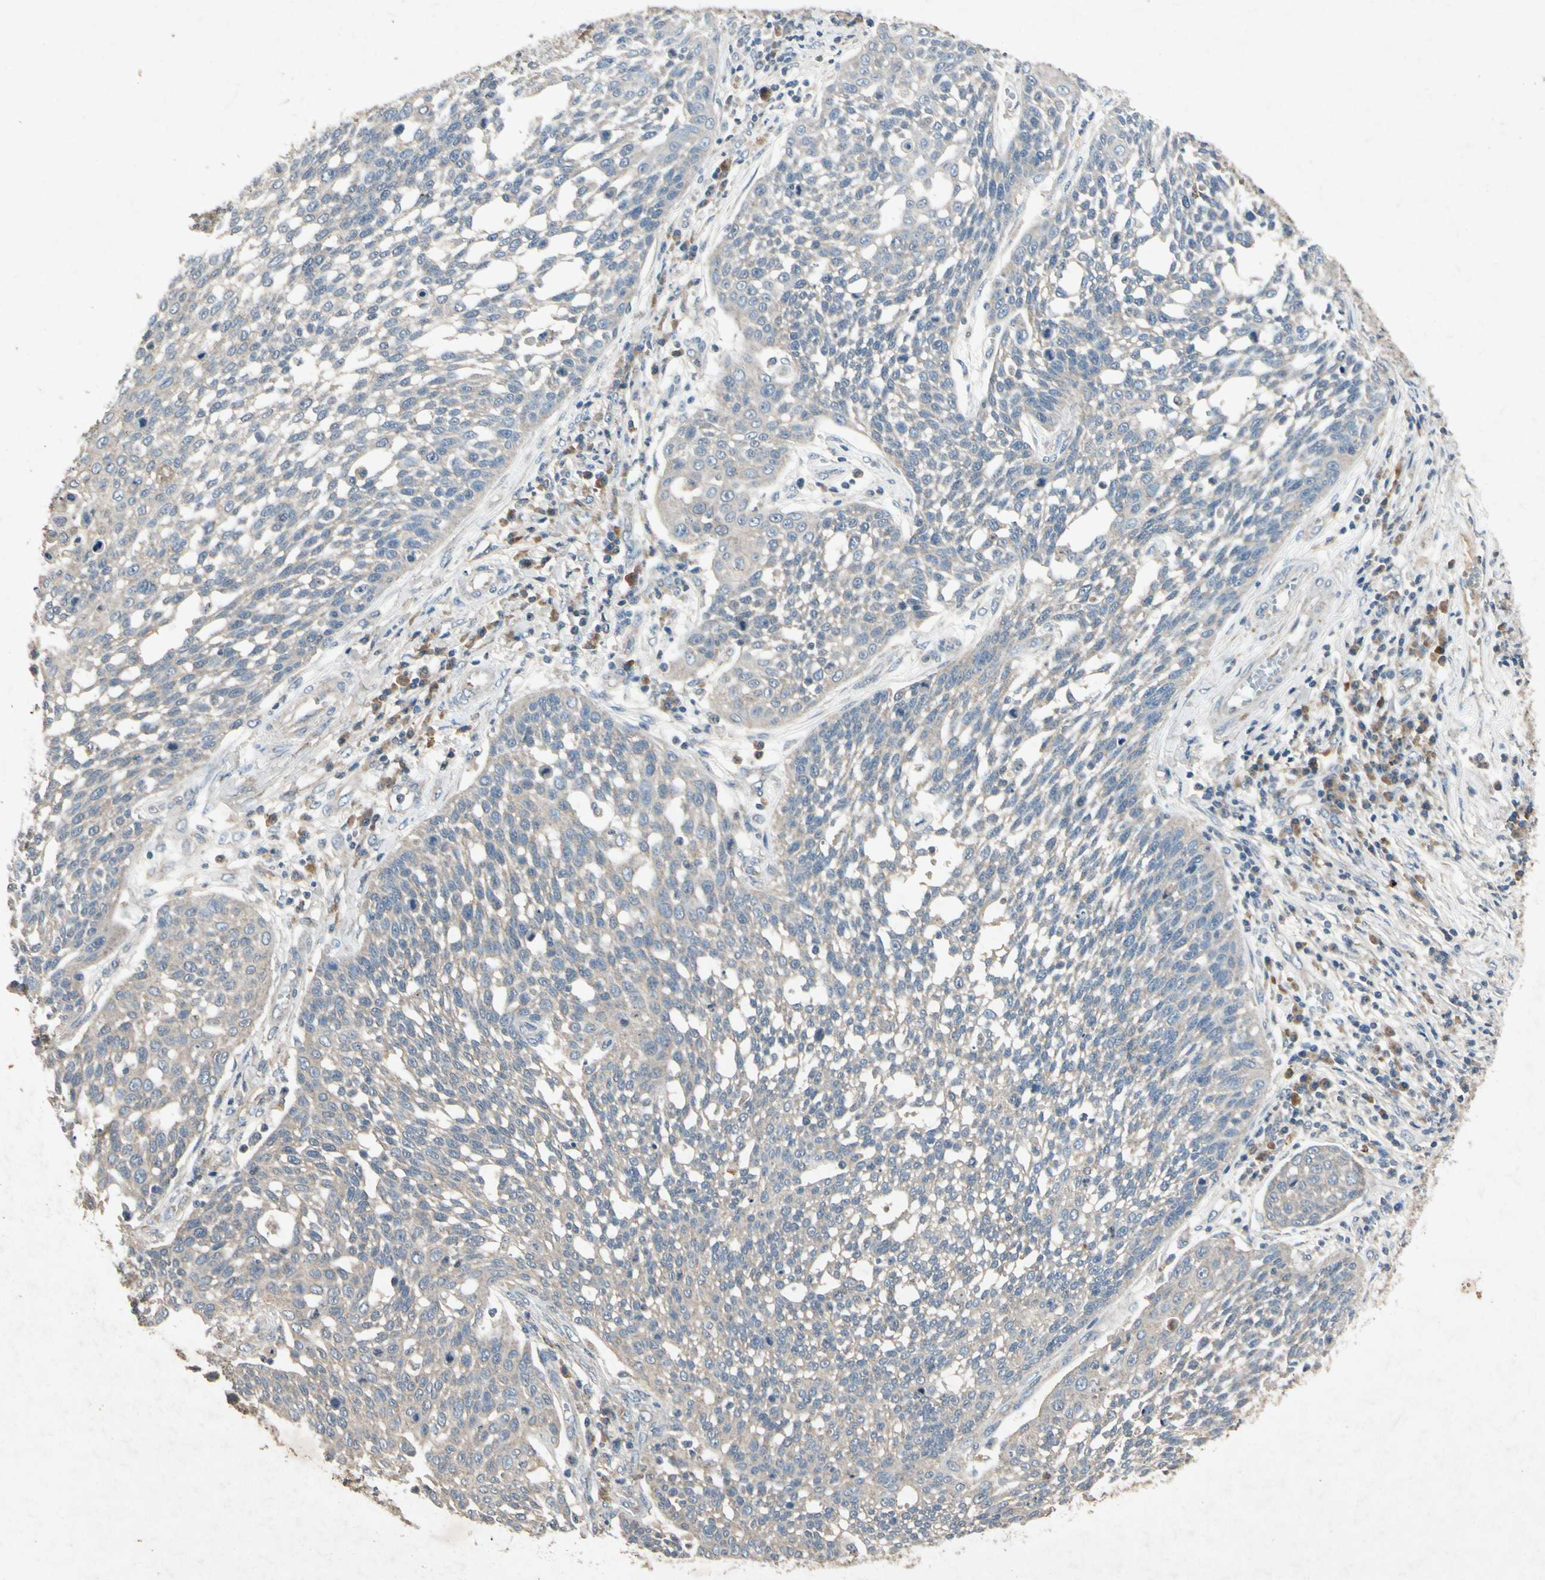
{"staining": {"intensity": "weak", "quantity": "25%-75%", "location": "cytoplasmic/membranous"}, "tissue": "cervical cancer", "cell_type": "Tumor cells", "image_type": "cancer", "snomed": [{"axis": "morphology", "description": "Squamous cell carcinoma, NOS"}, {"axis": "topography", "description": "Cervix"}], "caption": "Protein expression analysis of human cervical cancer reveals weak cytoplasmic/membranous staining in approximately 25%-75% of tumor cells.", "gene": "GPLD1", "patient": {"sex": "female", "age": 34}}